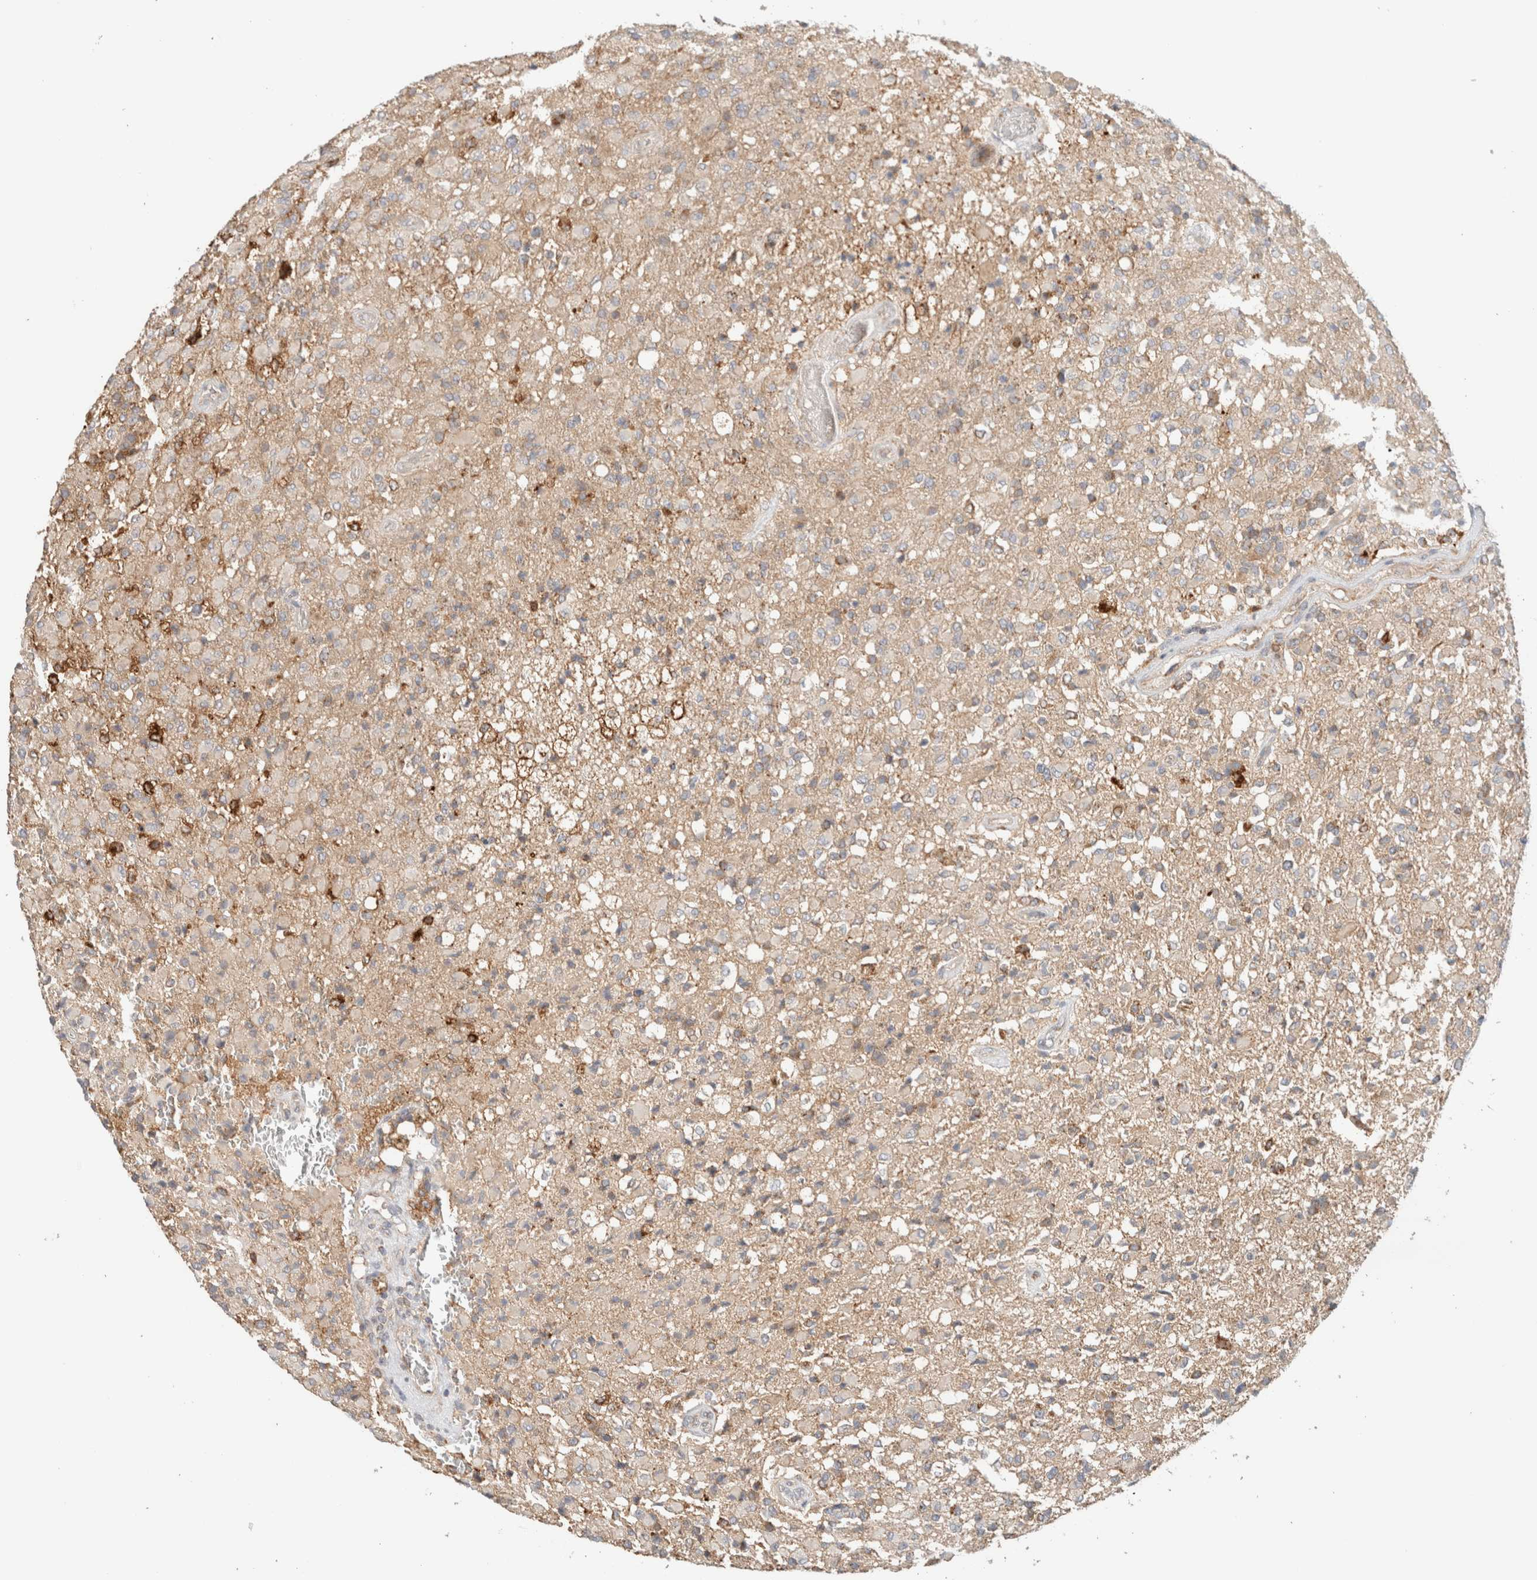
{"staining": {"intensity": "weak", "quantity": "25%-75%", "location": "cytoplasmic/membranous"}, "tissue": "glioma", "cell_type": "Tumor cells", "image_type": "cancer", "snomed": [{"axis": "morphology", "description": "Glioma, malignant, High grade"}, {"axis": "topography", "description": "Brain"}], "caption": "Malignant high-grade glioma was stained to show a protein in brown. There is low levels of weak cytoplasmic/membranous expression in approximately 25%-75% of tumor cells. Nuclei are stained in blue.", "gene": "MRM3", "patient": {"sex": "male", "age": 71}}